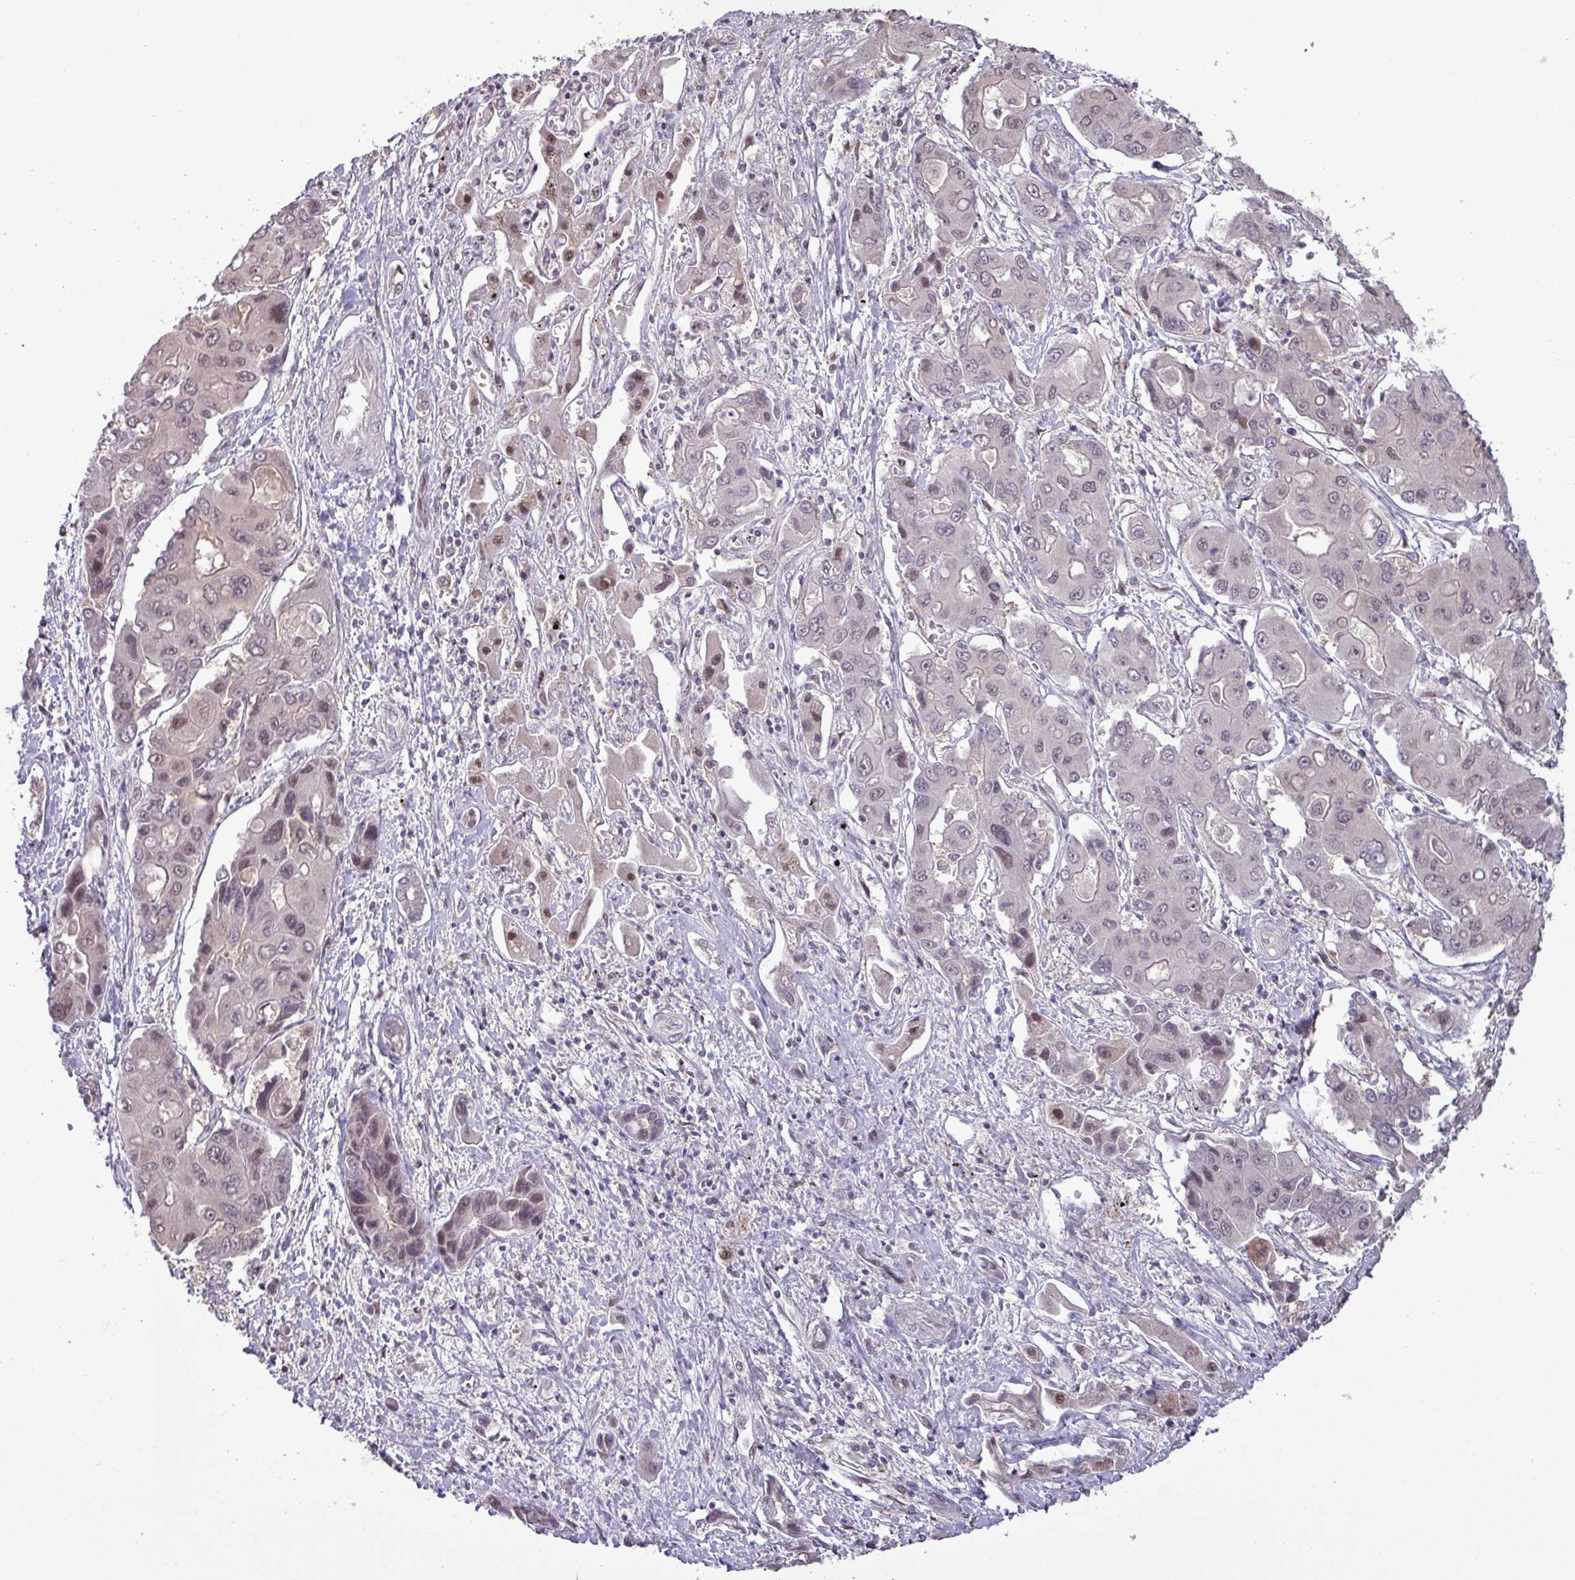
{"staining": {"intensity": "weak", "quantity": "25%-75%", "location": "nuclear"}, "tissue": "liver cancer", "cell_type": "Tumor cells", "image_type": "cancer", "snomed": [{"axis": "morphology", "description": "Cholangiocarcinoma"}, {"axis": "topography", "description": "Liver"}], "caption": "Immunohistochemistry of human cholangiocarcinoma (liver) reveals low levels of weak nuclear positivity in approximately 25%-75% of tumor cells.", "gene": "RIPPLY1", "patient": {"sex": "male", "age": 67}}